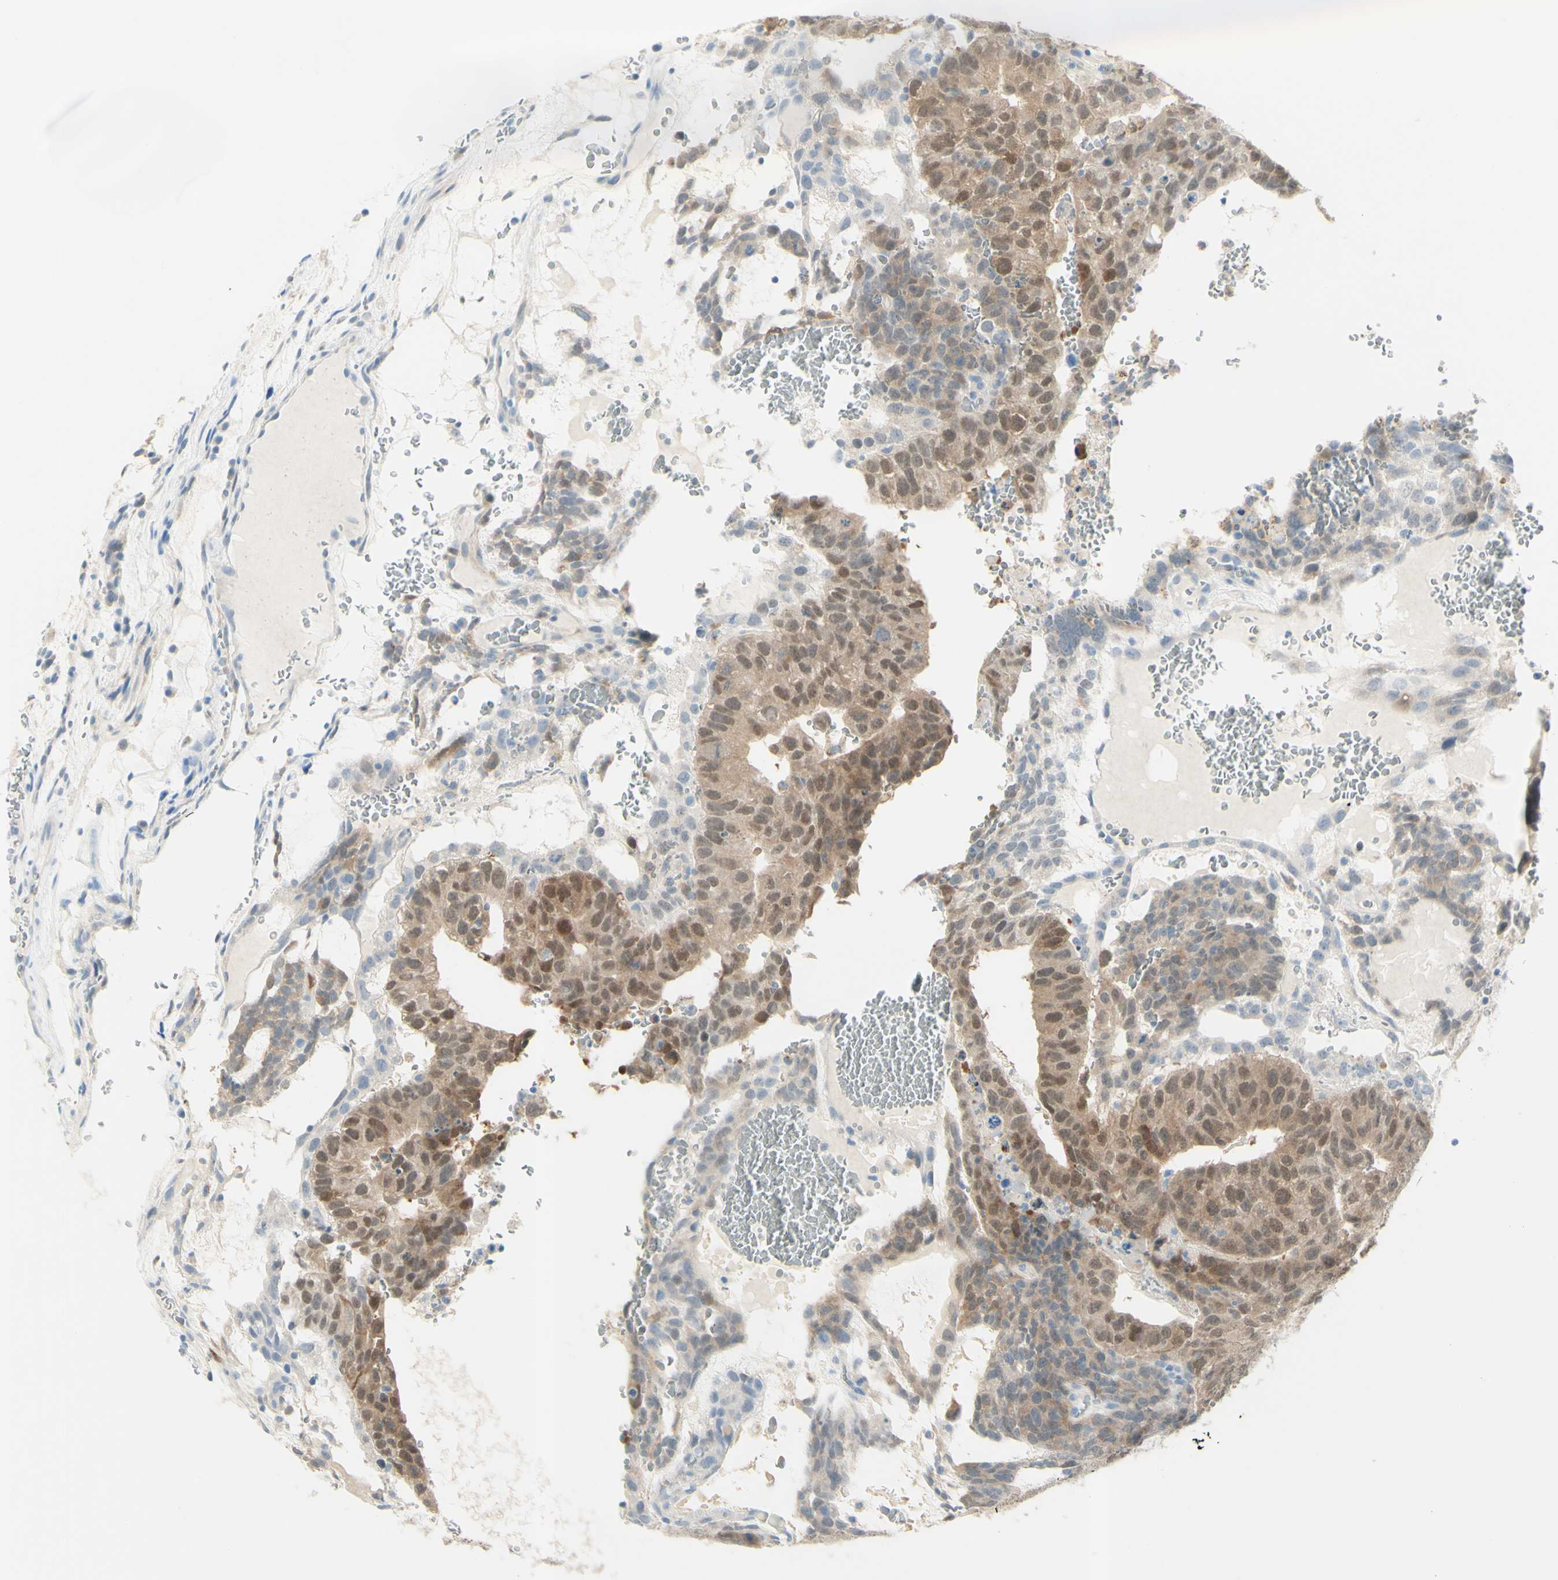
{"staining": {"intensity": "weak", "quantity": ">75%", "location": "cytoplasmic/membranous"}, "tissue": "testis cancer", "cell_type": "Tumor cells", "image_type": "cancer", "snomed": [{"axis": "morphology", "description": "Seminoma, NOS"}, {"axis": "morphology", "description": "Carcinoma, Embryonal, NOS"}, {"axis": "topography", "description": "Testis"}], "caption": "Human testis cancer stained with a brown dye shows weak cytoplasmic/membranous positive positivity in about >75% of tumor cells.", "gene": "TSPAN1", "patient": {"sex": "male", "age": 52}}